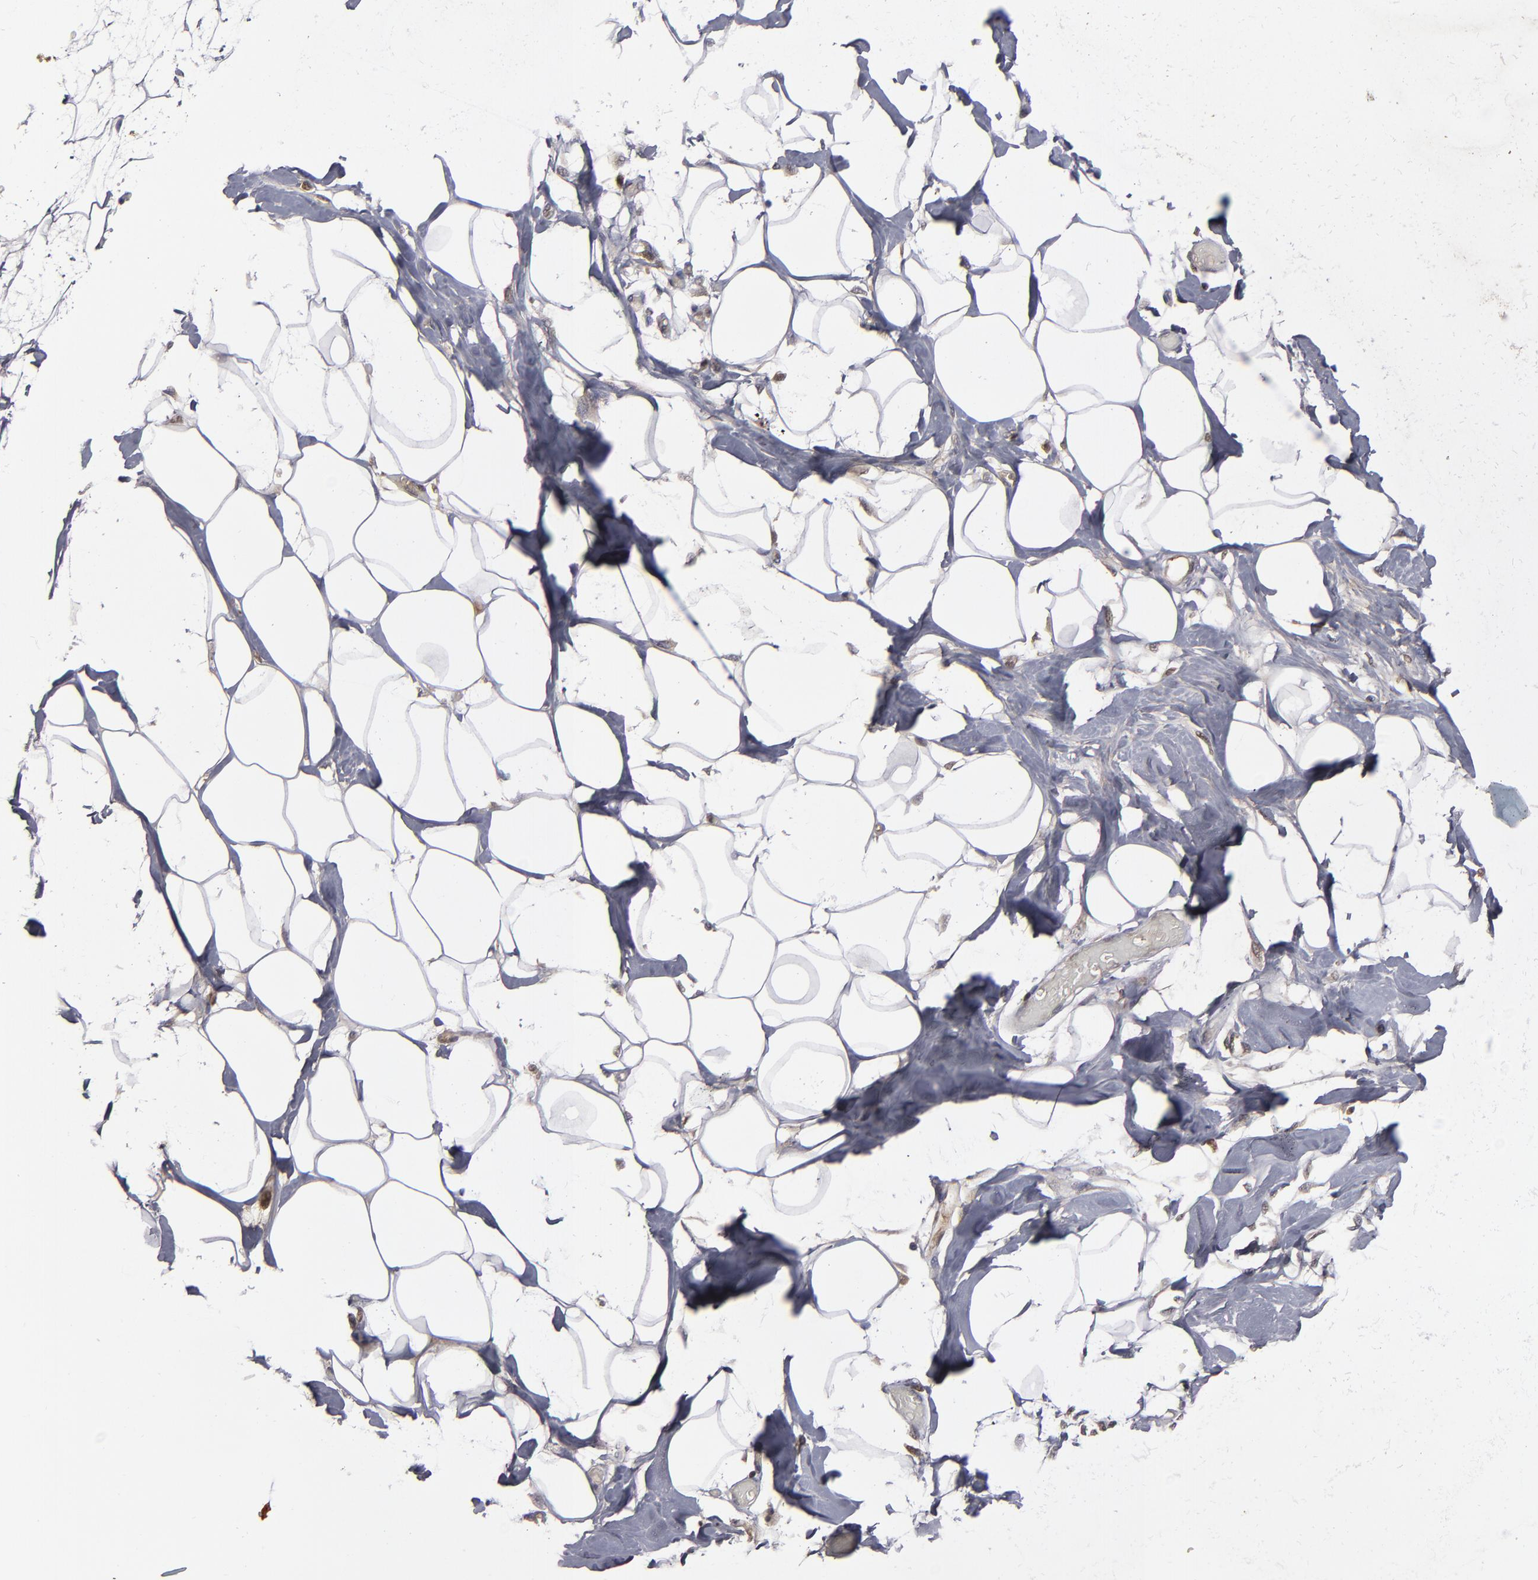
{"staining": {"intensity": "negative", "quantity": "none", "location": "none"}, "tissue": "breast", "cell_type": "Adipocytes", "image_type": "normal", "snomed": [{"axis": "morphology", "description": "Normal tissue, NOS"}, {"axis": "morphology", "description": "Fibrosis, NOS"}, {"axis": "topography", "description": "Breast"}], "caption": "Breast stained for a protein using immunohistochemistry (IHC) exhibits no expression adipocytes.", "gene": "LRG1", "patient": {"sex": "female", "age": 39}}